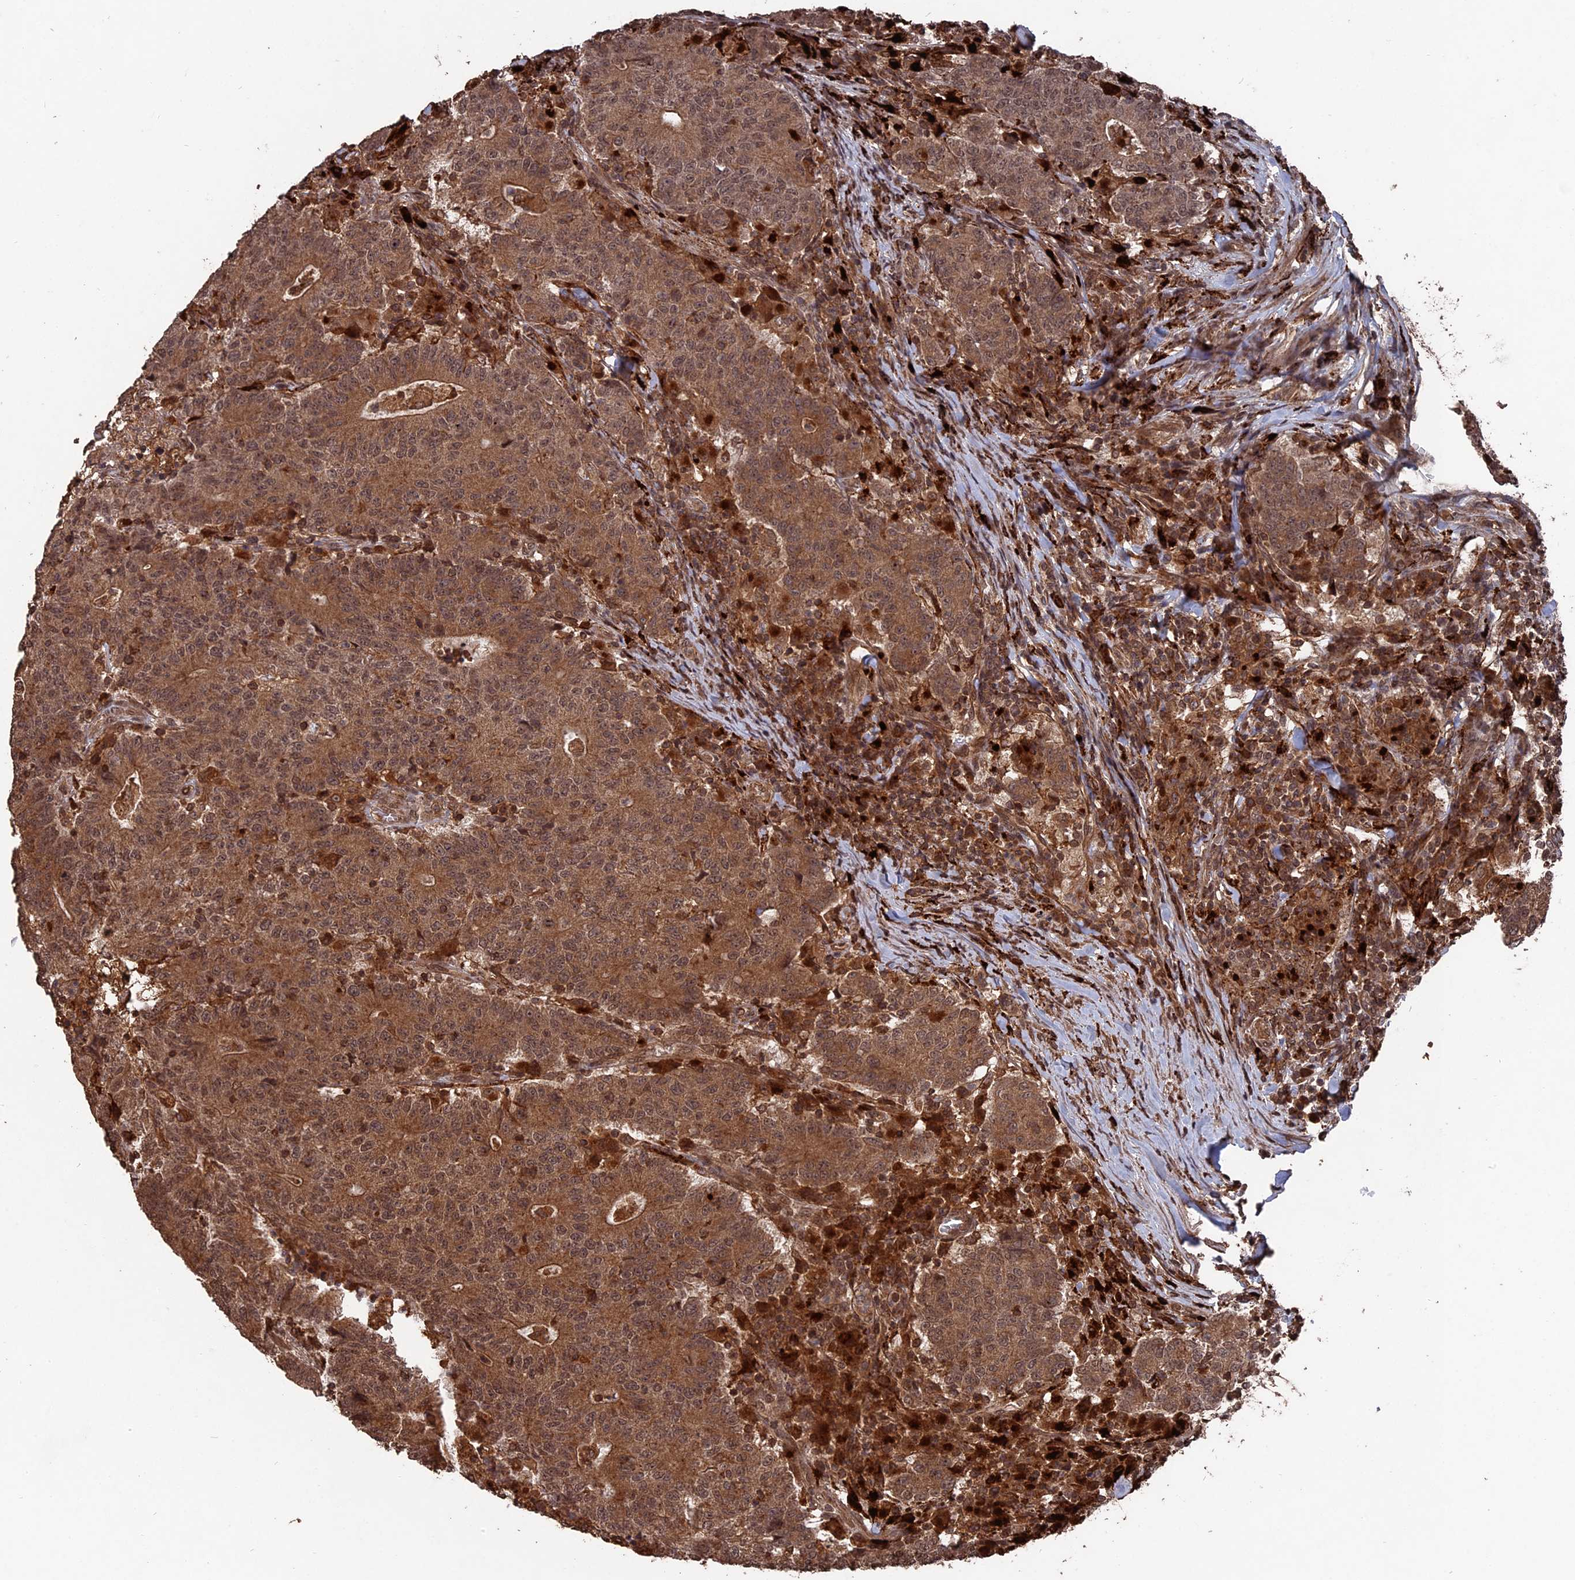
{"staining": {"intensity": "moderate", "quantity": ">75%", "location": "cytoplasmic/membranous,nuclear"}, "tissue": "colorectal cancer", "cell_type": "Tumor cells", "image_type": "cancer", "snomed": [{"axis": "morphology", "description": "Adenocarcinoma, NOS"}, {"axis": "topography", "description": "Colon"}], "caption": "Human colorectal cancer stained with a brown dye shows moderate cytoplasmic/membranous and nuclear positive positivity in about >75% of tumor cells.", "gene": "TELO2", "patient": {"sex": "female", "age": 75}}